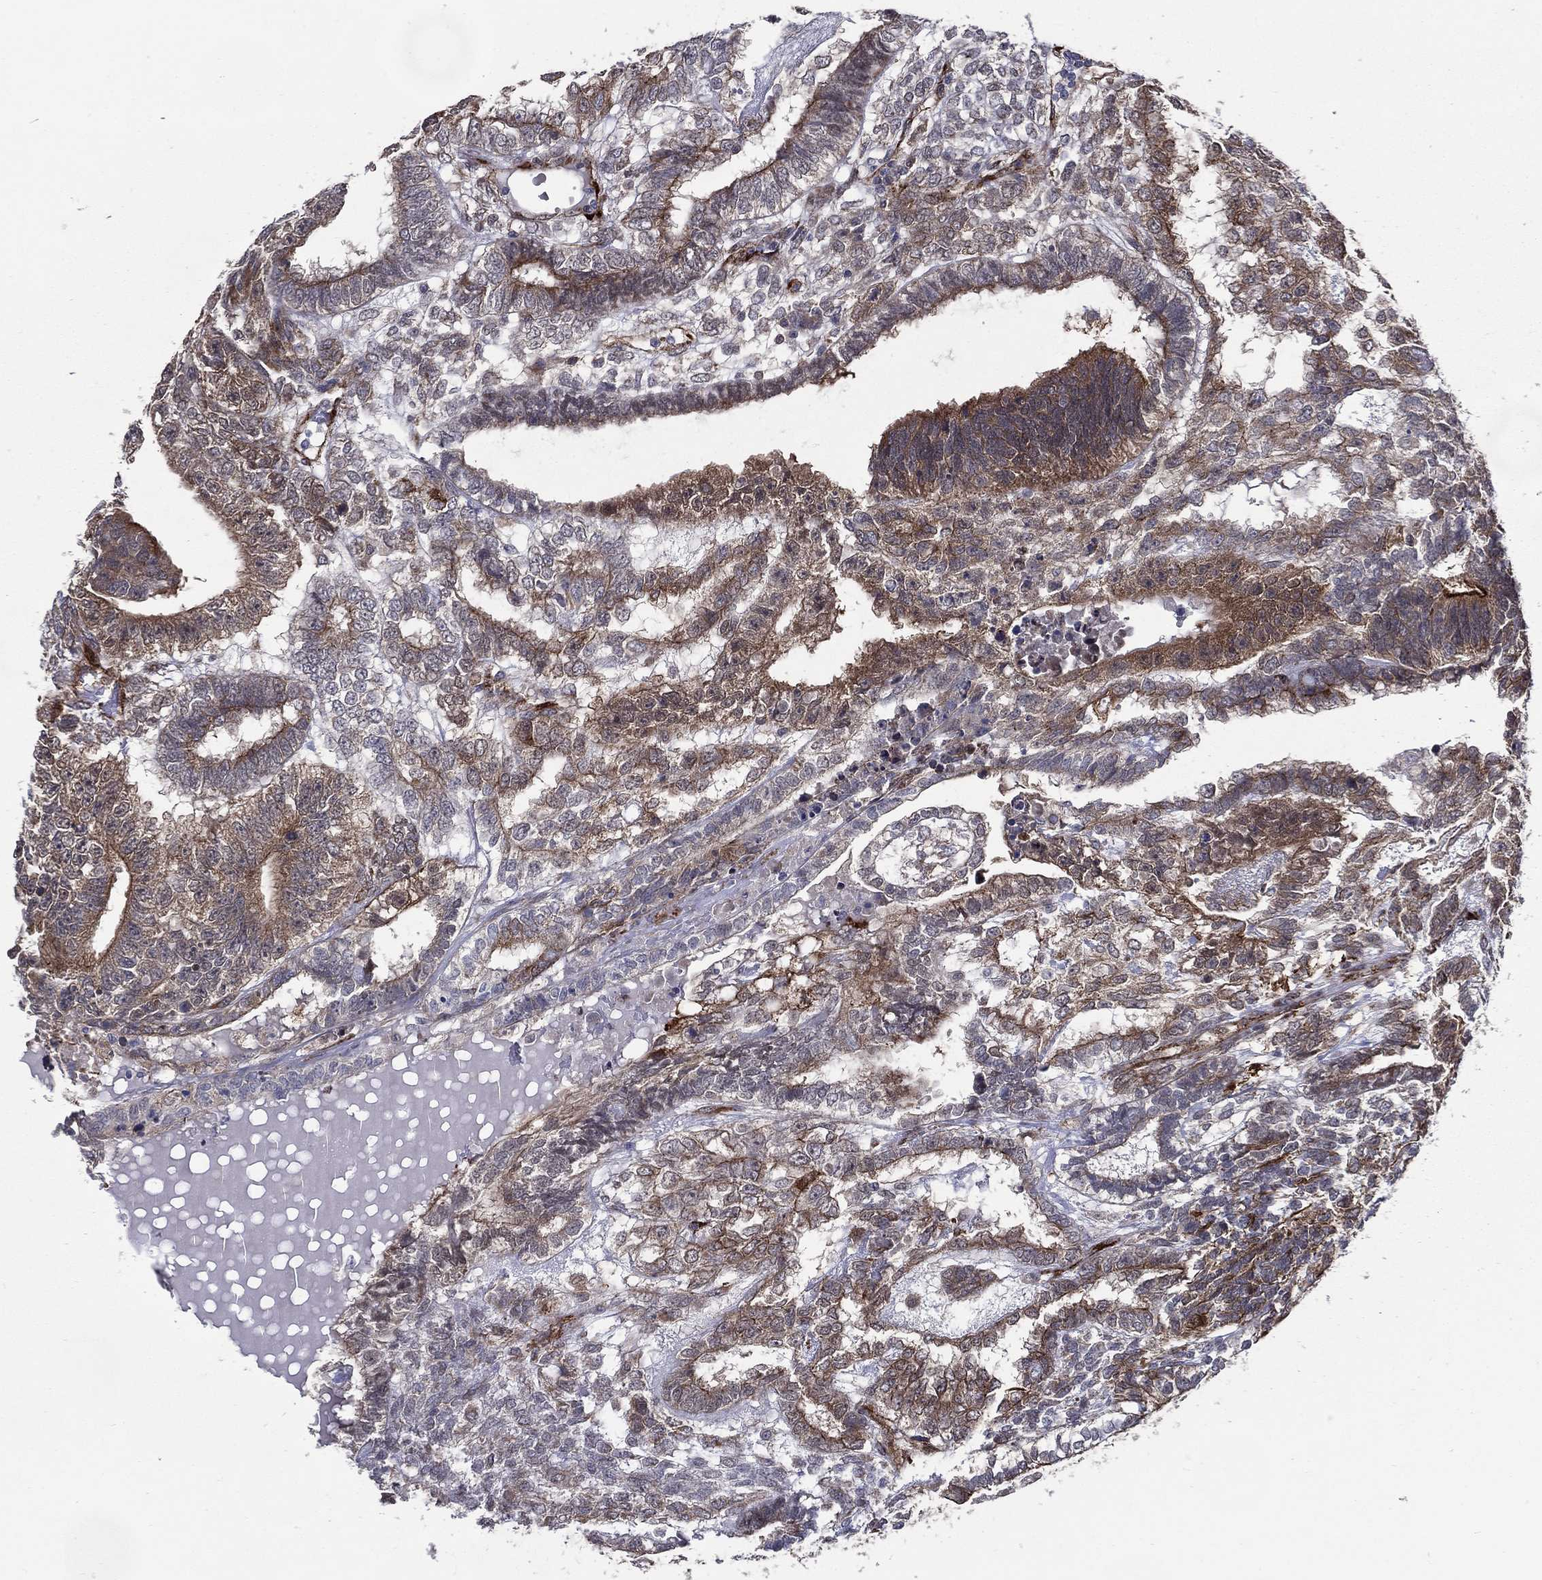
{"staining": {"intensity": "strong", "quantity": "25%-75%", "location": "cytoplasmic/membranous"}, "tissue": "testis cancer", "cell_type": "Tumor cells", "image_type": "cancer", "snomed": [{"axis": "morphology", "description": "Seminoma, NOS"}, {"axis": "morphology", "description": "Carcinoma, Embryonal, NOS"}, {"axis": "topography", "description": "Testis"}], "caption": "Immunohistochemical staining of testis cancer (seminoma) displays high levels of strong cytoplasmic/membranous staining in approximately 25%-75% of tumor cells.", "gene": "ARHGAP11A", "patient": {"sex": "male", "age": 41}}